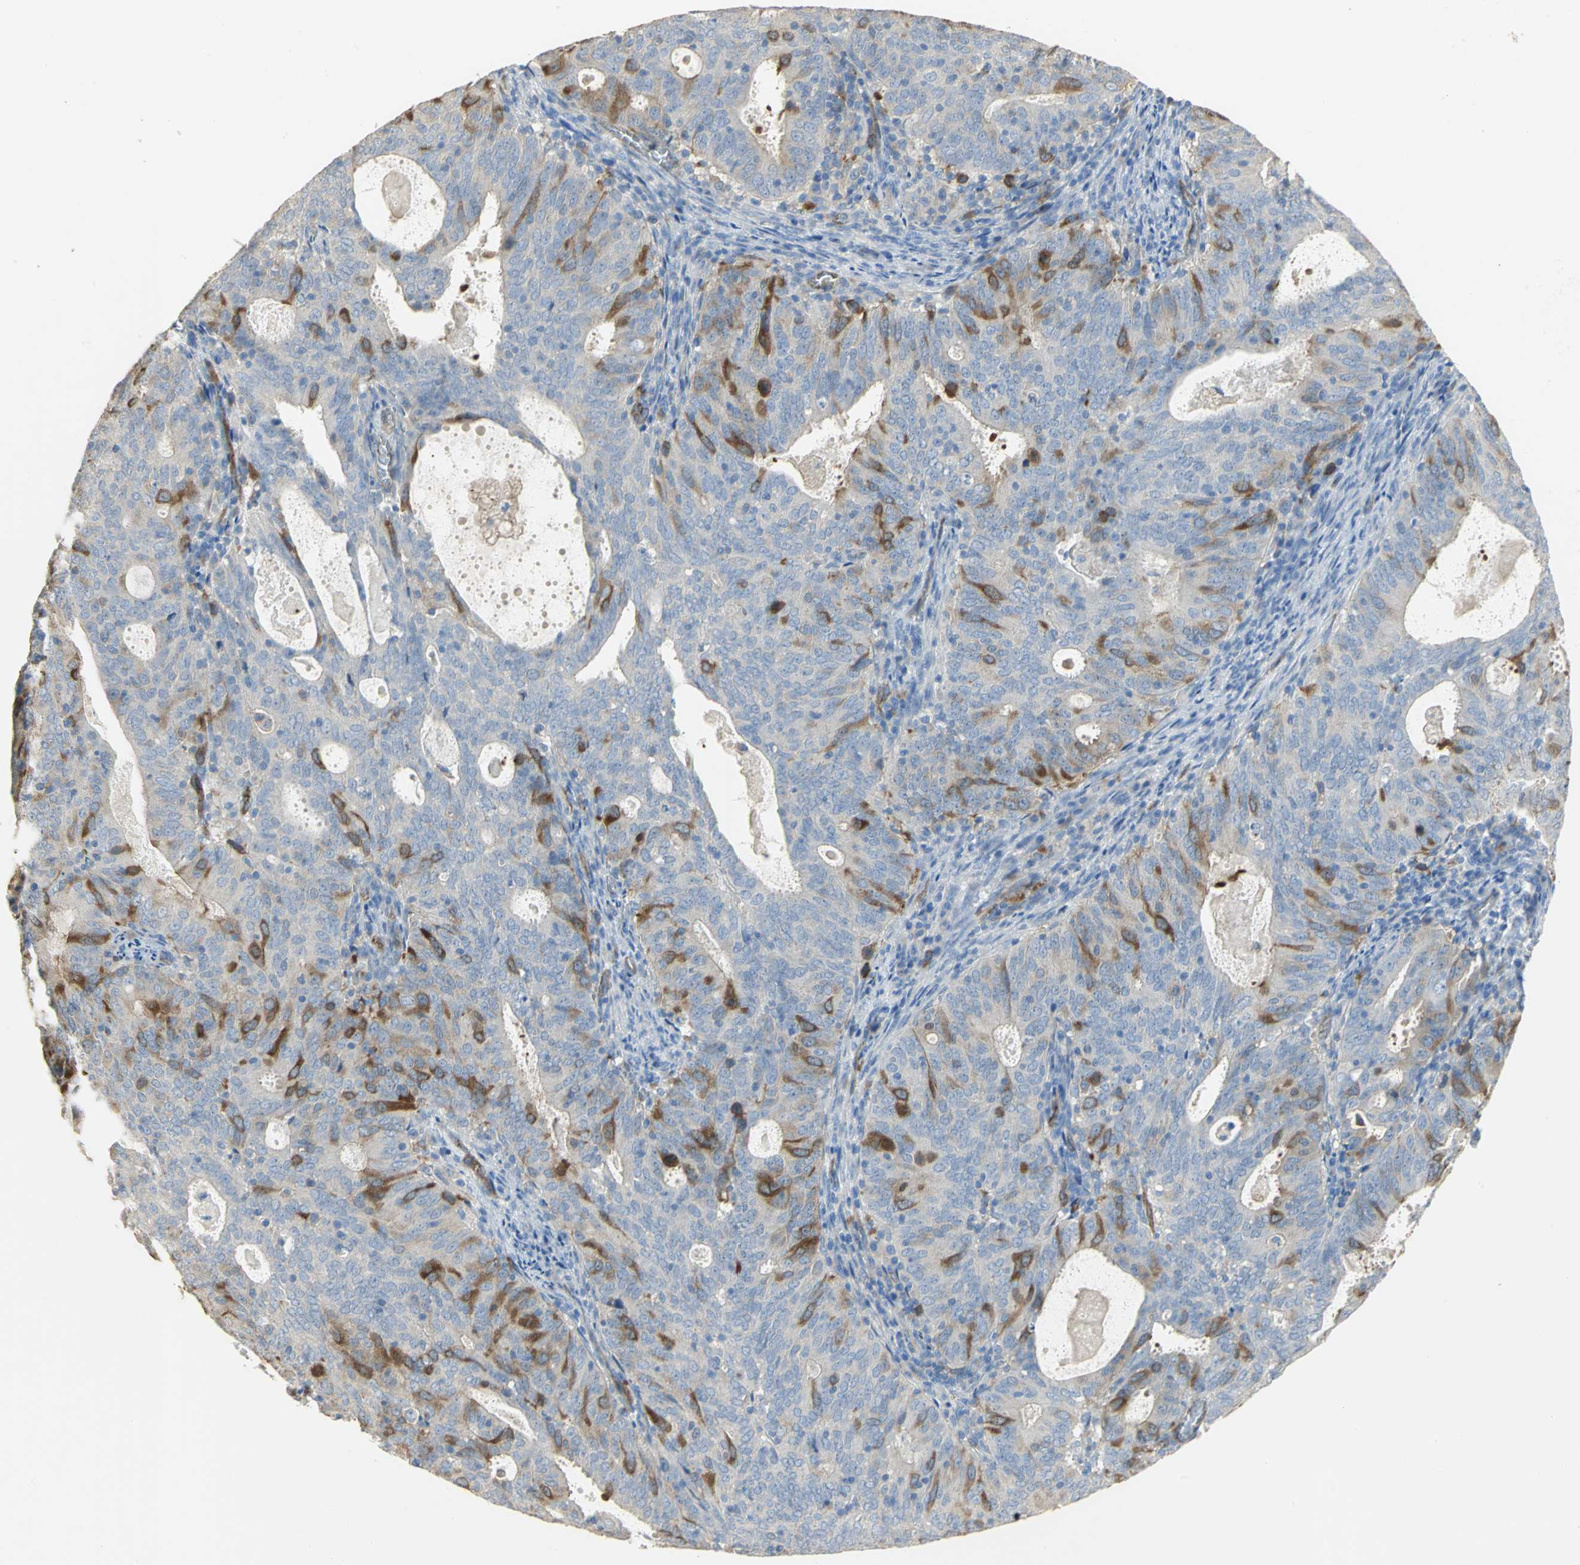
{"staining": {"intensity": "strong", "quantity": "<25%", "location": "cytoplasmic/membranous"}, "tissue": "cervical cancer", "cell_type": "Tumor cells", "image_type": "cancer", "snomed": [{"axis": "morphology", "description": "Adenocarcinoma, NOS"}, {"axis": "topography", "description": "Cervix"}], "caption": "Cervical adenocarcinoma tissue exhibits strong cytoplasmic/membranous expression in about <25% of tumor cells Nuclei are stained in blue.", "gene": "DLGAP5", "patient": {"sex": "female", "age": 44}}